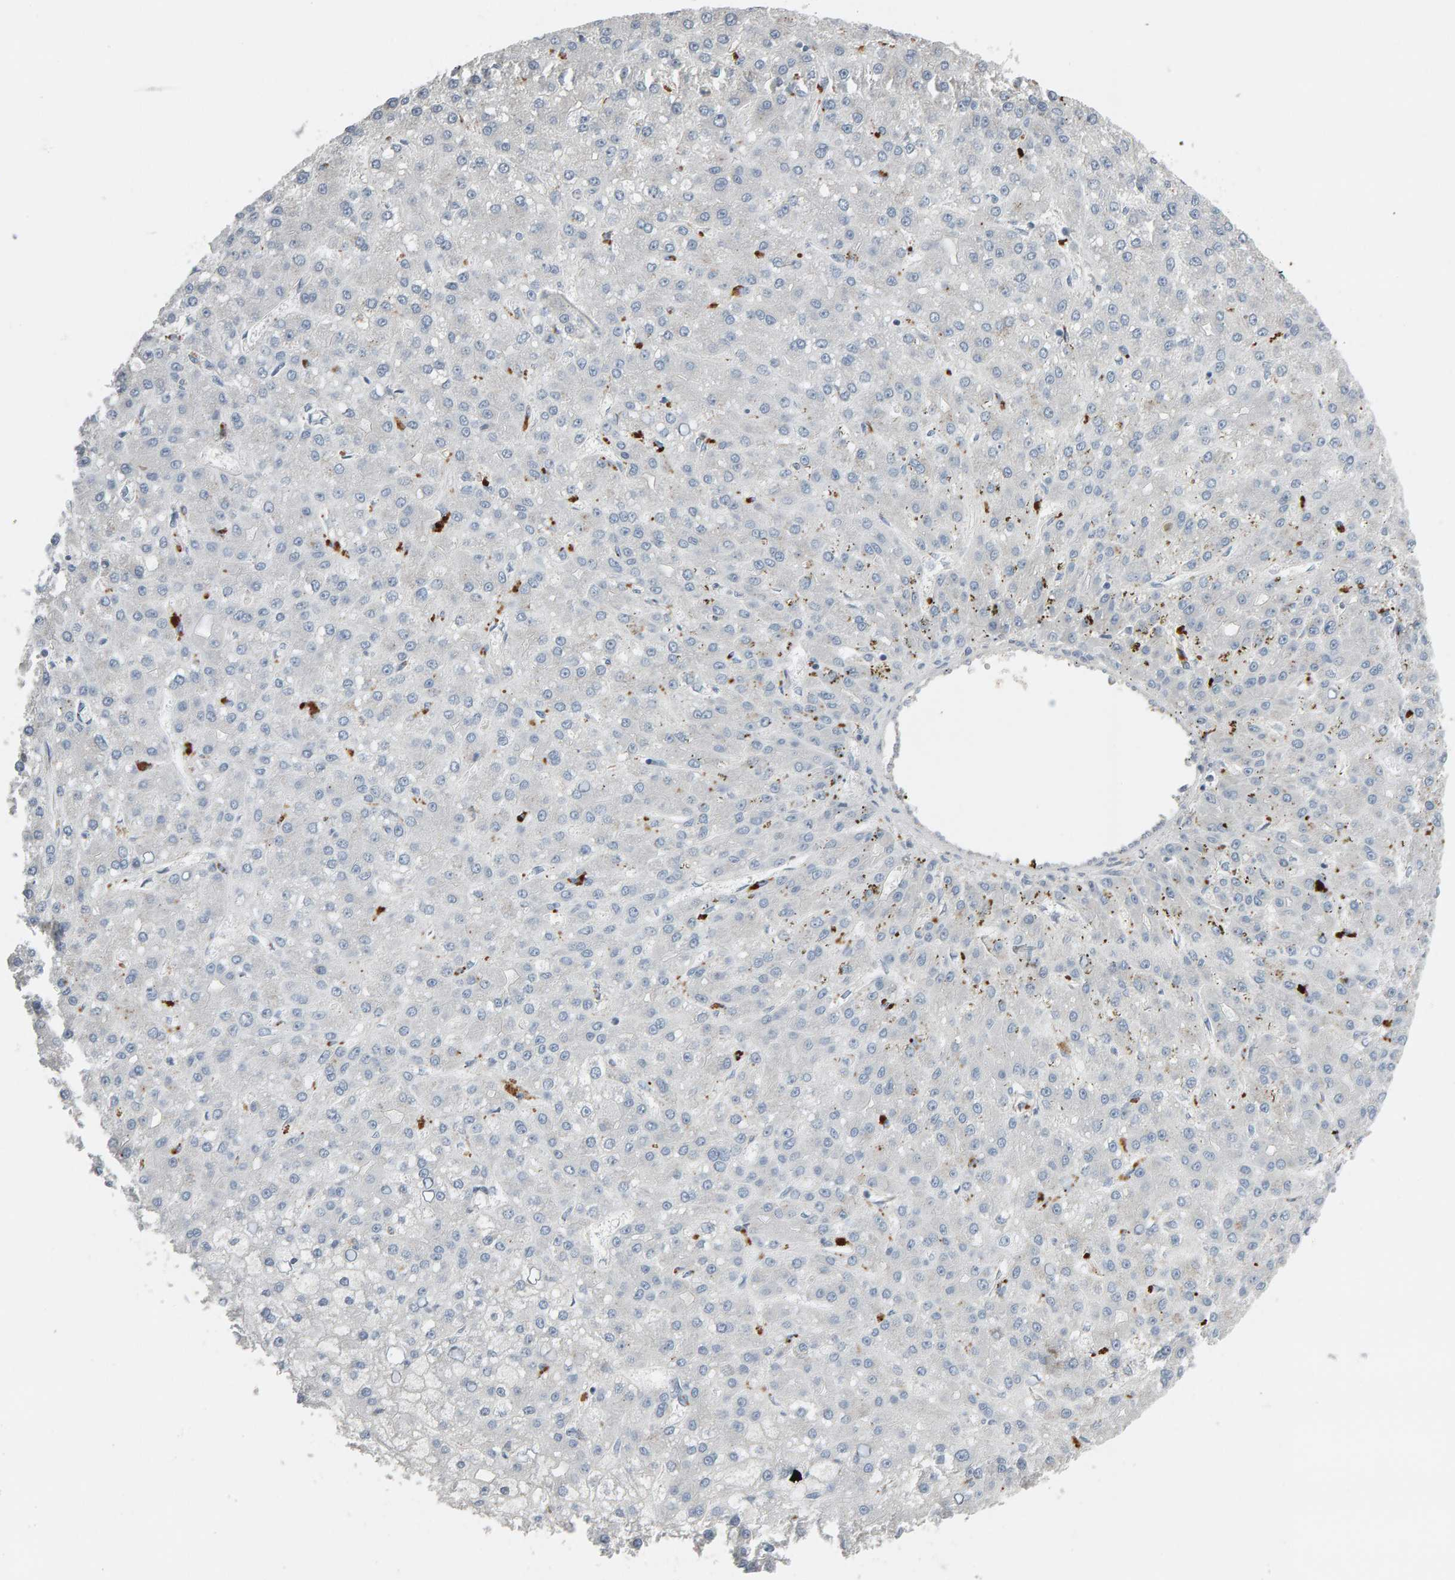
{"staining": {"intensity": "negative", "quantity": "none", "location": "none"}, "tissue": "liver cancer", "cell_type": "Tumor cells", "image_type": "cancer", "snomed": [{"axis": "morphology", "description": "Carcinoma, Hepatocellular, NOS"}, {"axis": "topography", "description": "Liver"}], "caption": "A high-resolution micrograph shows immunohistochemistry (IHC) staining of hepatocellular carcinoma (liver), which exhibits no significant expression in tumor cells. (DAB immunohistochemistry visualized using brightfield microscopy, high magnification).", "gene": "IPPK", "patient": {"sex": "male", "age": 67}}